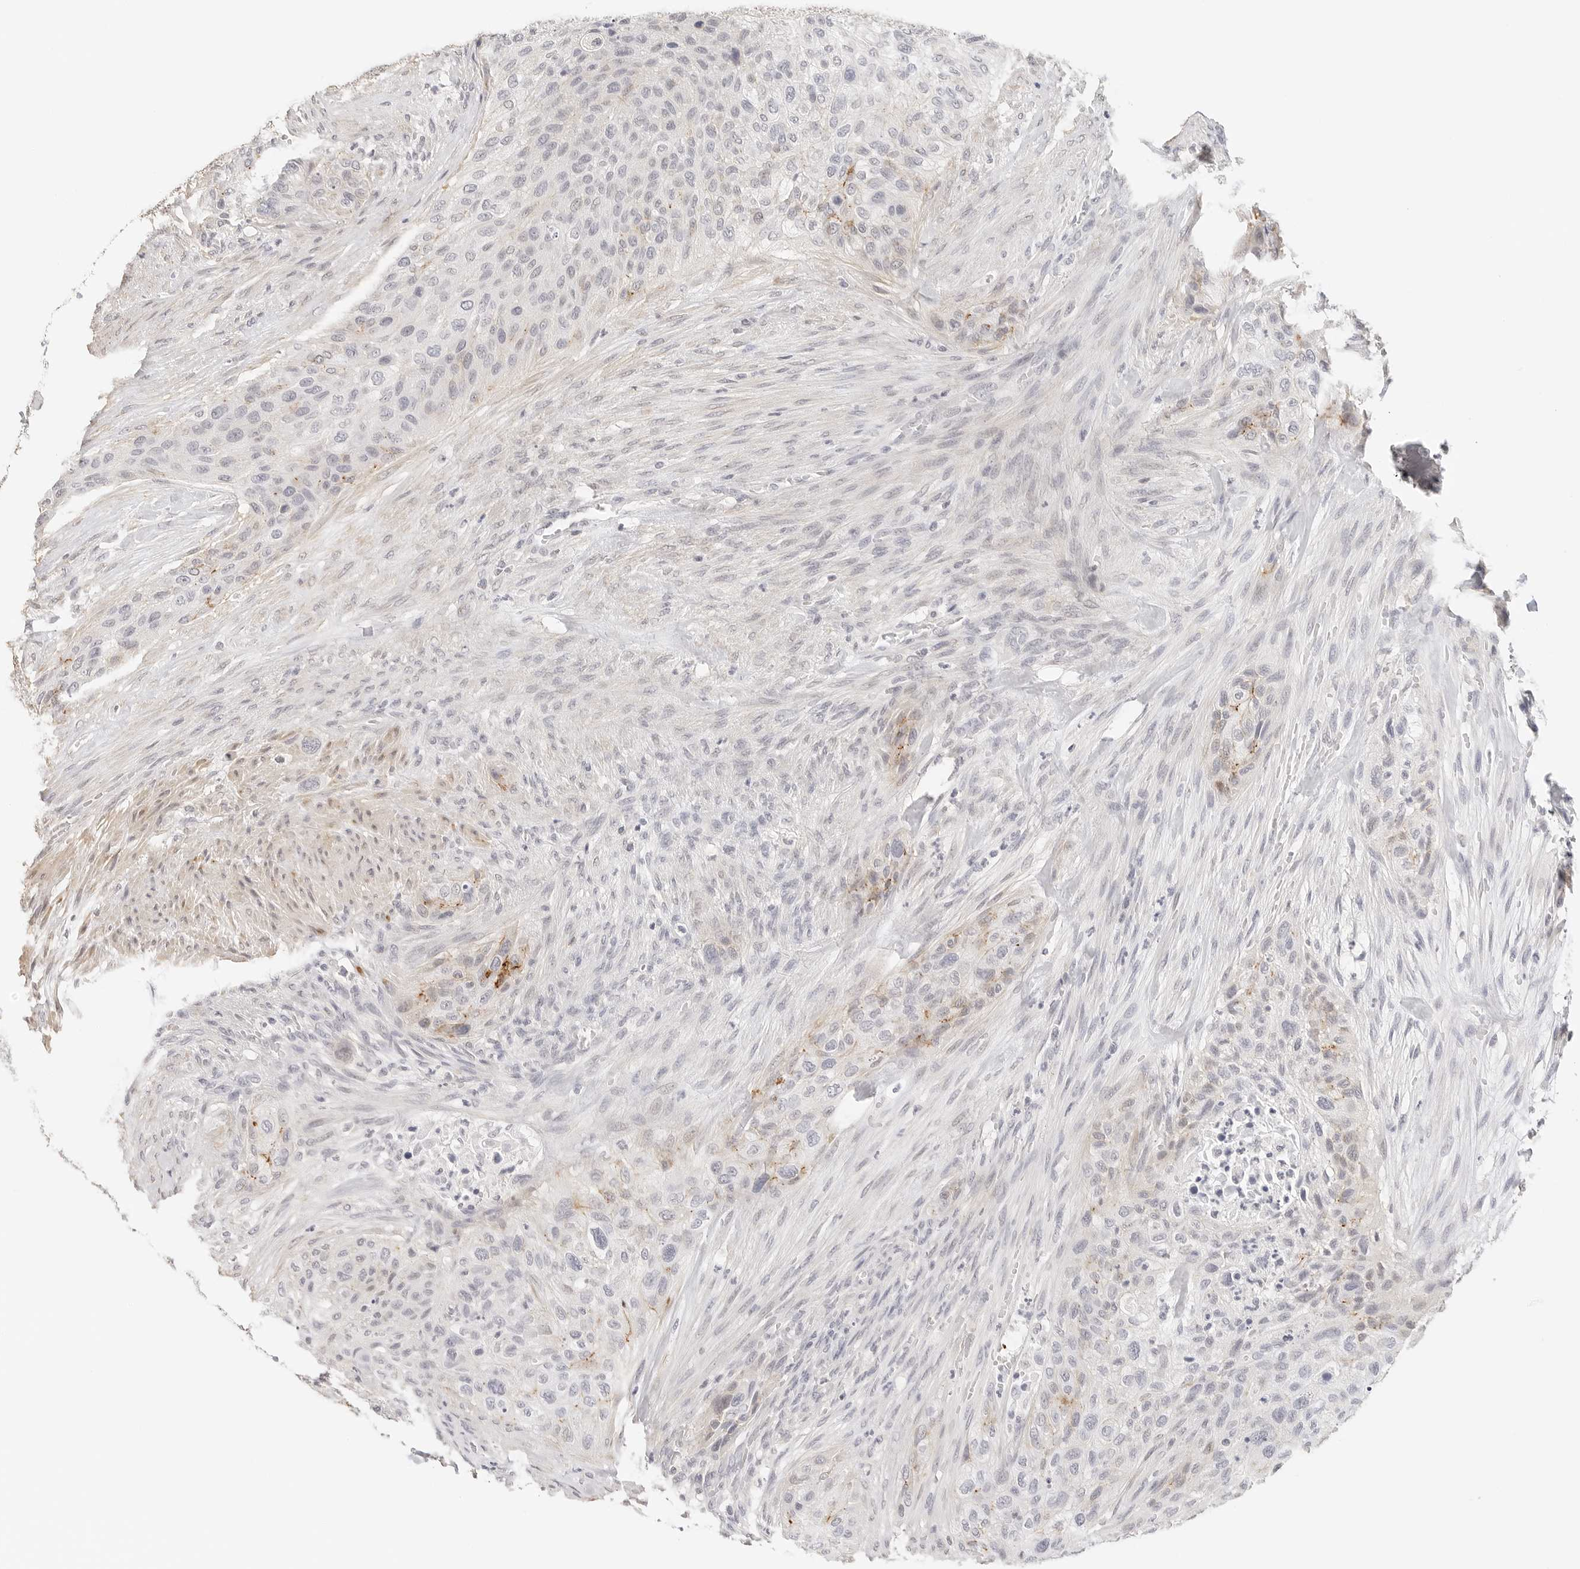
{"staining": {"intensity": "moderate", "quantity": "<25%", "location": "cytoplasmic/membranous"}, "tissue": "urothelial cancer", "cell_type": "Tumor cells", "image_type": "cancer", "snomed": [{"axis": "morphology", "description": "Urothelial carcinoma, High grade"}, {"axis": "topography", "description": "Urinary bladder"}], "caption": "Protein expression analysis of human urothelial cancer reveals moderate cytoplasmic/membranous positivity in approximately <25% of tumor cells.", "gene": "PCDH19", "patient": {"sex": "male", "age": 35}}